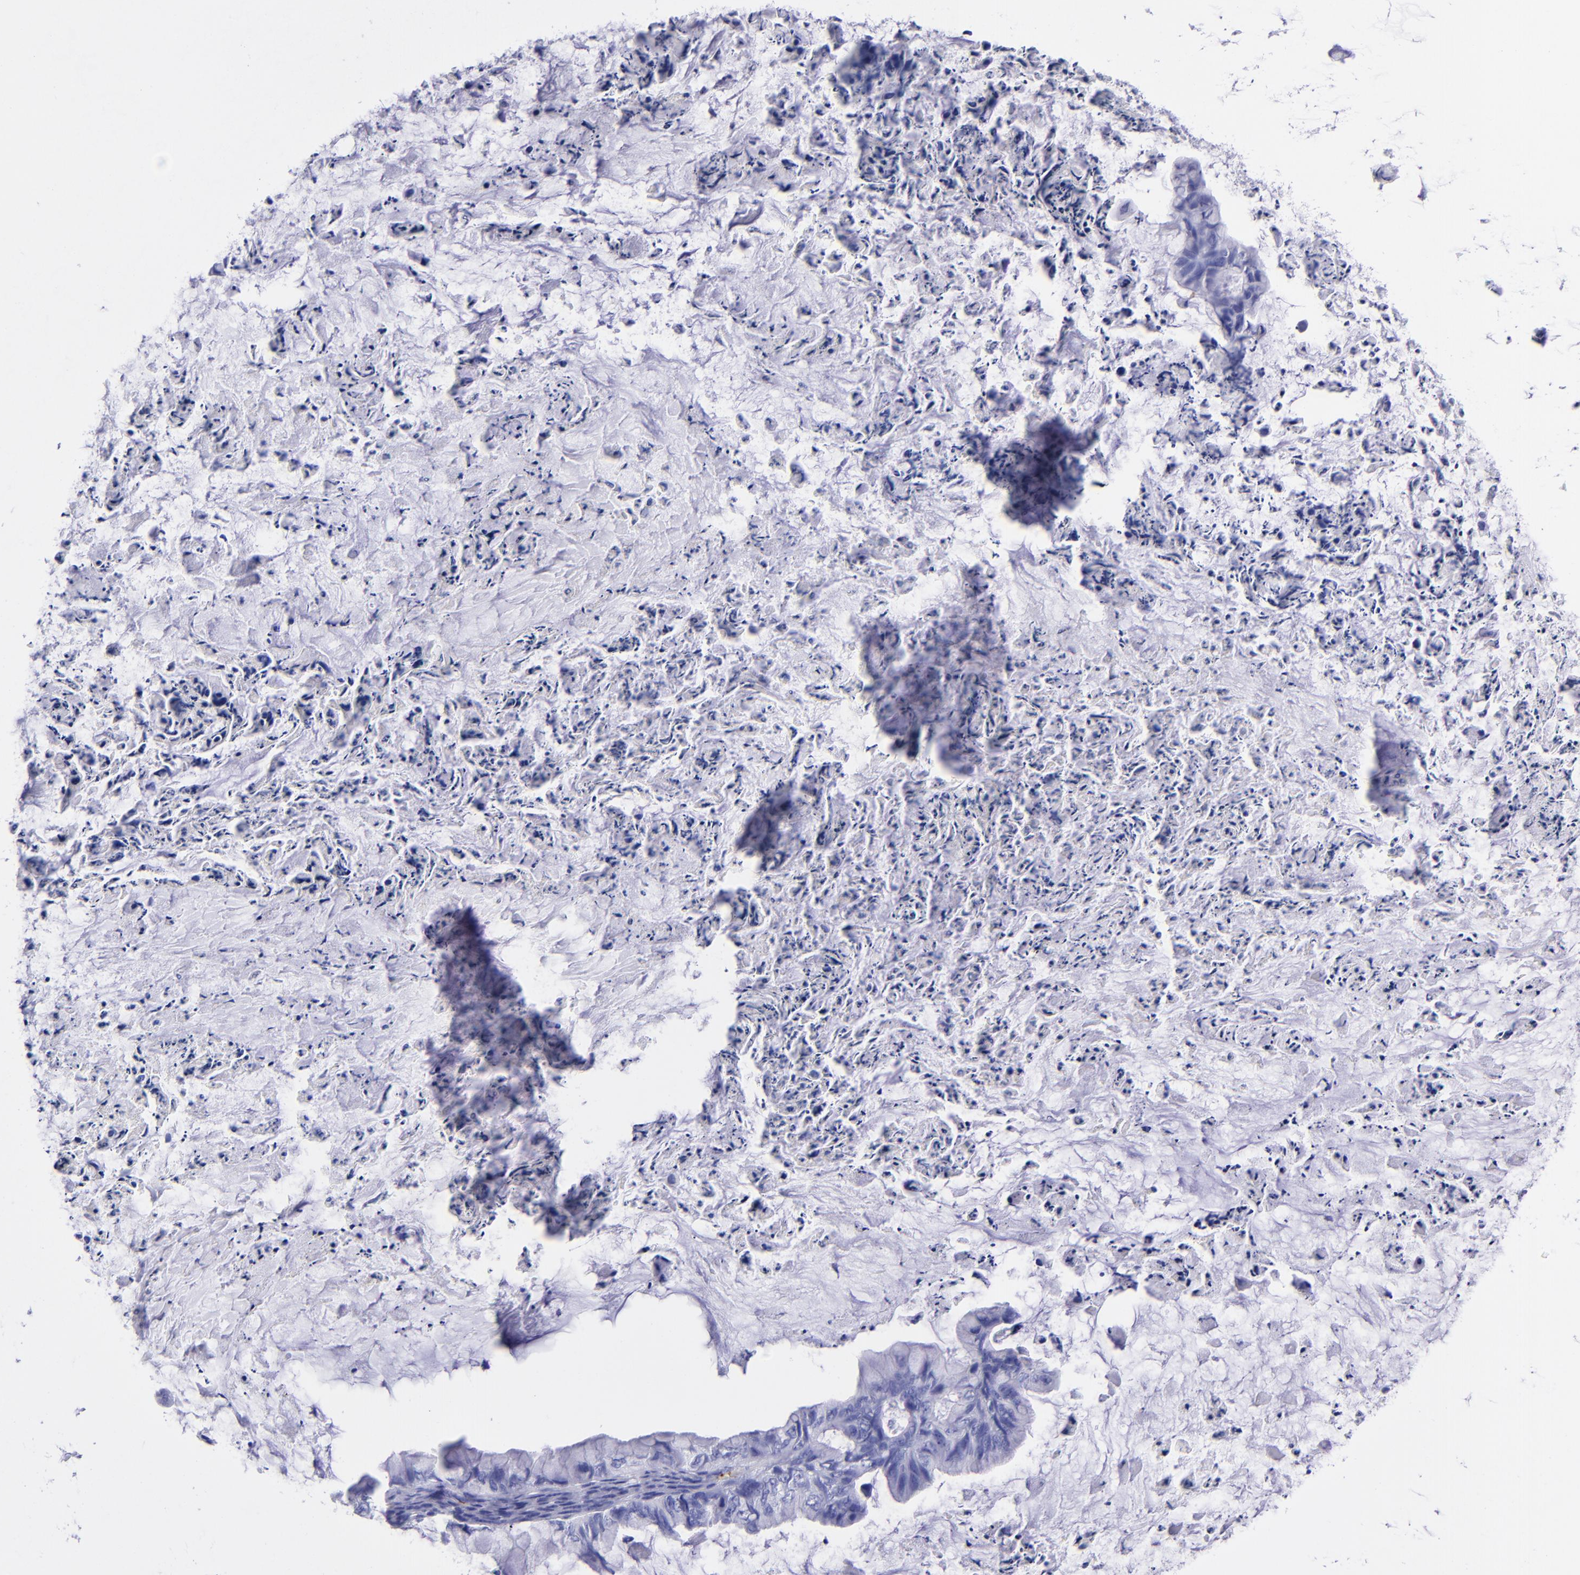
{"staining": {"intensity": "negative", "quantity": "none", "location": "none"}, "tissue": "ovarian cancer", "cell_type": "Tumor cells", "image_type": "cancer", "snomed": [{"axis": "morphology", "description": "Cystadenocarcinoma, mucinous, NOS"}, {"axis": "topography", "description": "Ovary"}], "caption": "The image demonstrates no significant staining in tumor cells of ovarian mucinous cystadenocarcinoma. (DAB (3,3'-diaminobenzidine) immunohistochemistry (IHC) visualized using brightfield microscopy, high magnification).", "gene": "EFCAB13", "patient": {"sex": "female", "age": 36}}